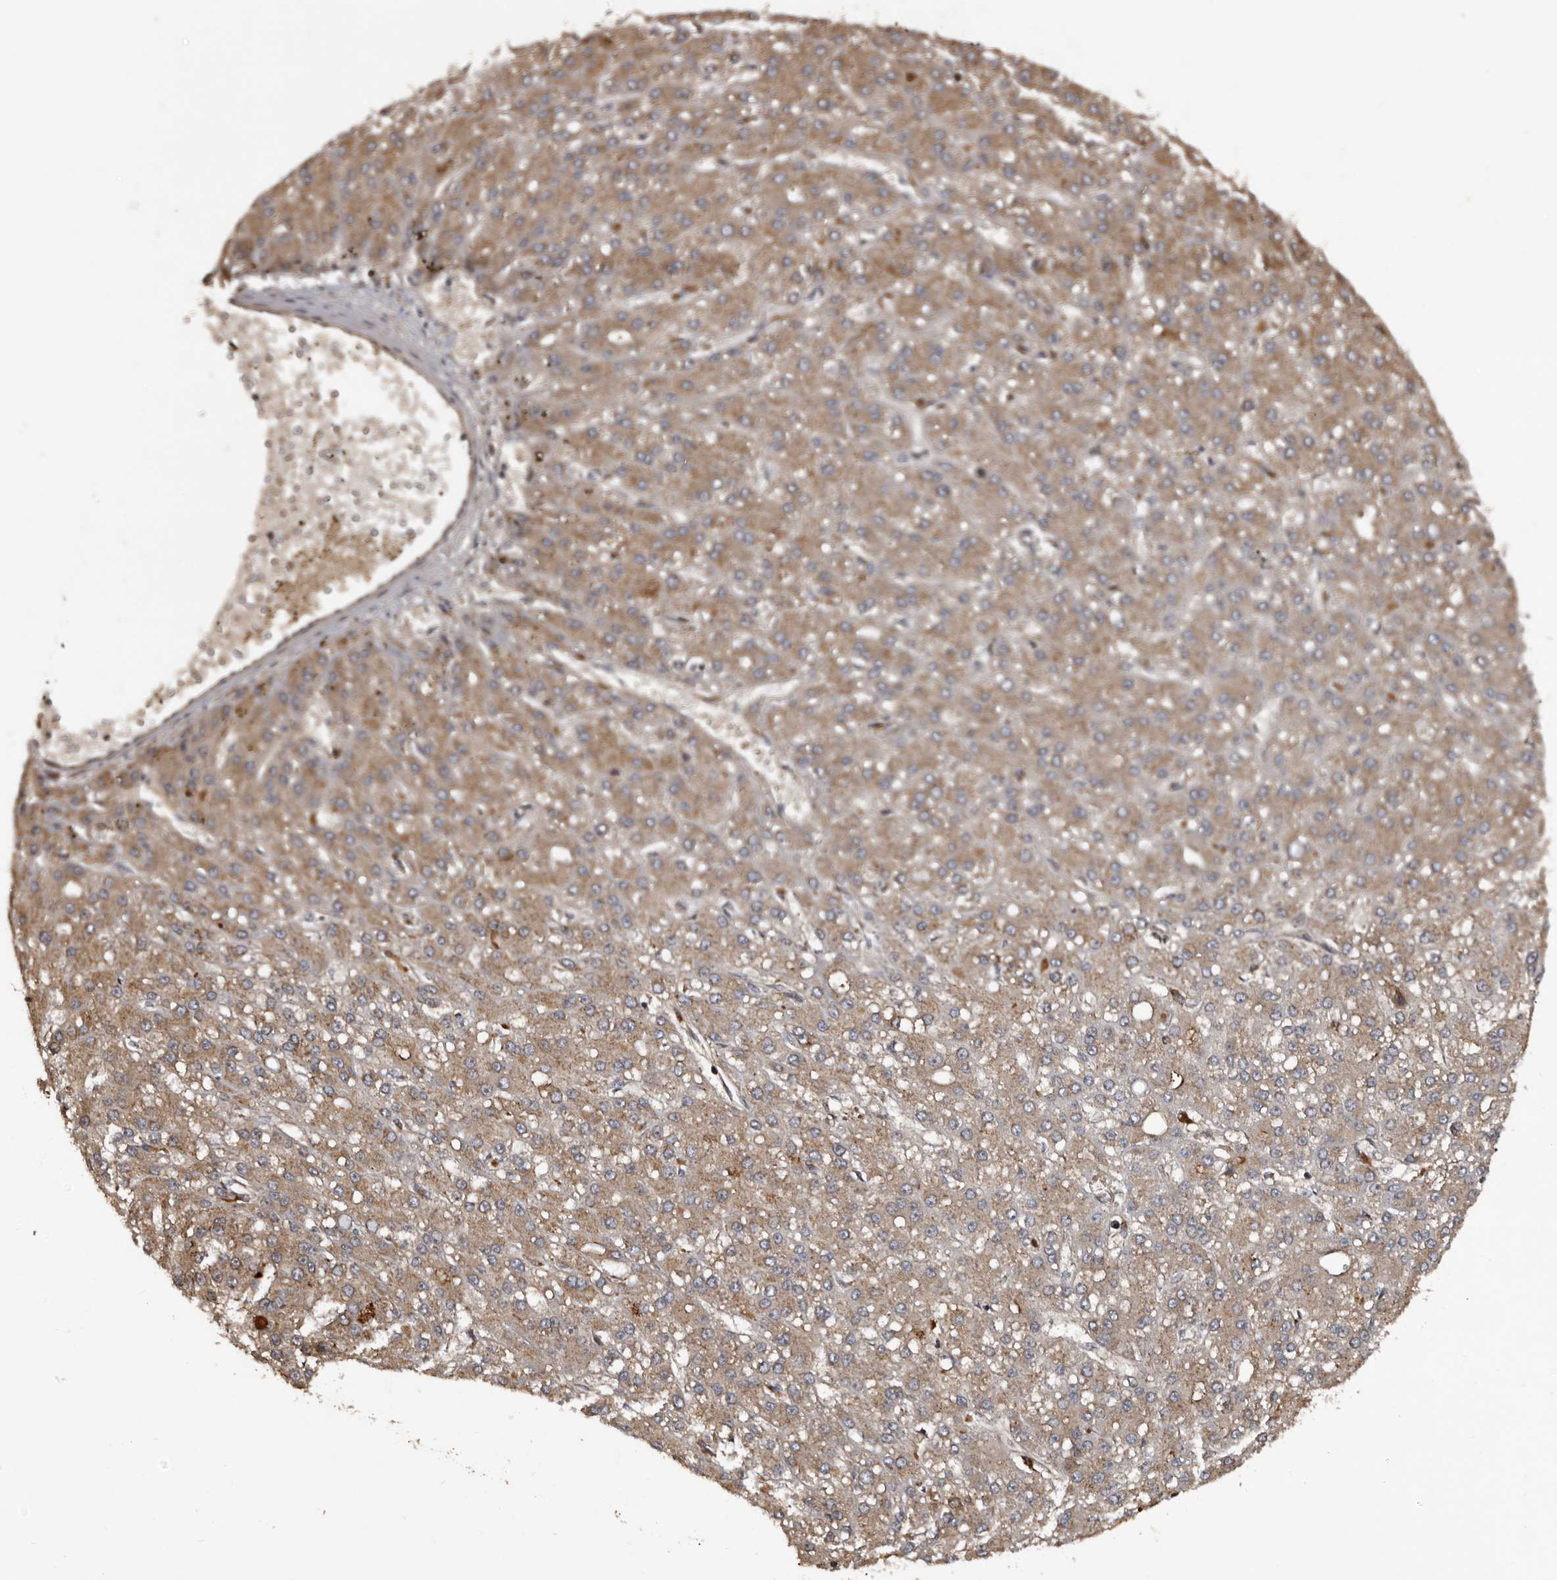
{"staining": {"intensity": "weak", "quantity": ">75%", "location": "cytoplasmic/membranous"}, "tissue": "liver cancer", "cell_type": "Tumor cells", "image_type": "cancer", "snomed": [{"axis": "morphology", "description": "Carcinoma, Hepatocellular, NOS"}, {"axis": "topography", "description": "Liver"}], "caption": "About >75% of tumor cells in liver hepatocellular carcinoma demonstrate weak cytoplasmic/membranous protein positivity as visualized by brown immunohistochemical staining.", "gene": "SERTAD4", "patient": {"sex": "male", "age": 67}}